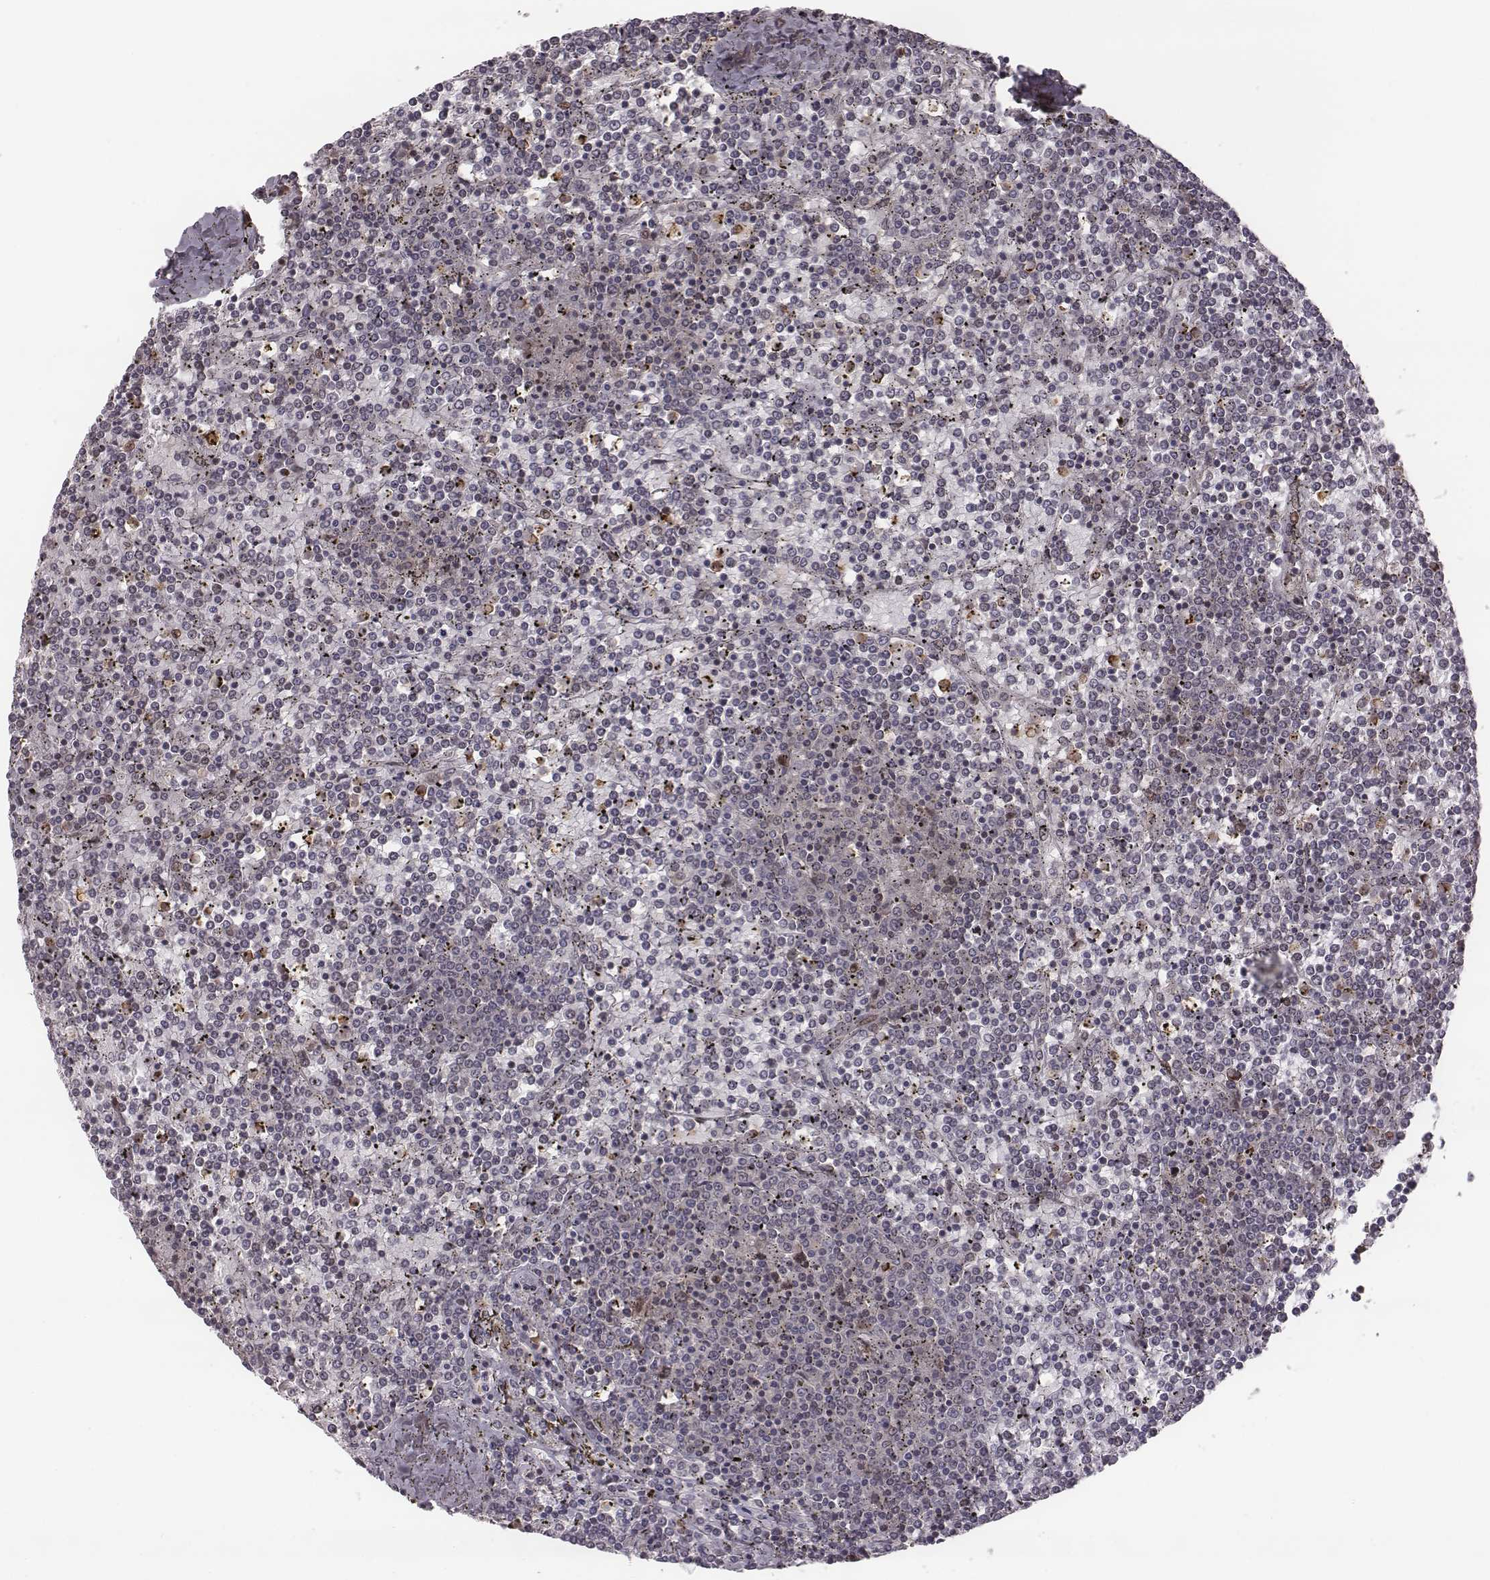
{"staining": {"intensity": "negative", "quantity": "none", "location": "none"}, "tissue": "lymphoma", "cell_type": "Tumor cells", "image_type": "cancer", "snomed": [{"axis": "morphology", "description": "Malignant lymphoma, non-Hodgkin's type, Low grade"}, {"axis": "topography", "description": "Spleen"}], "caption": "Immunohistochemical staining of lymphoma demonstrates no significant expression in tumor cells.", "gene": "RPL3", "patient": {"sex": "female", "age": 19}}